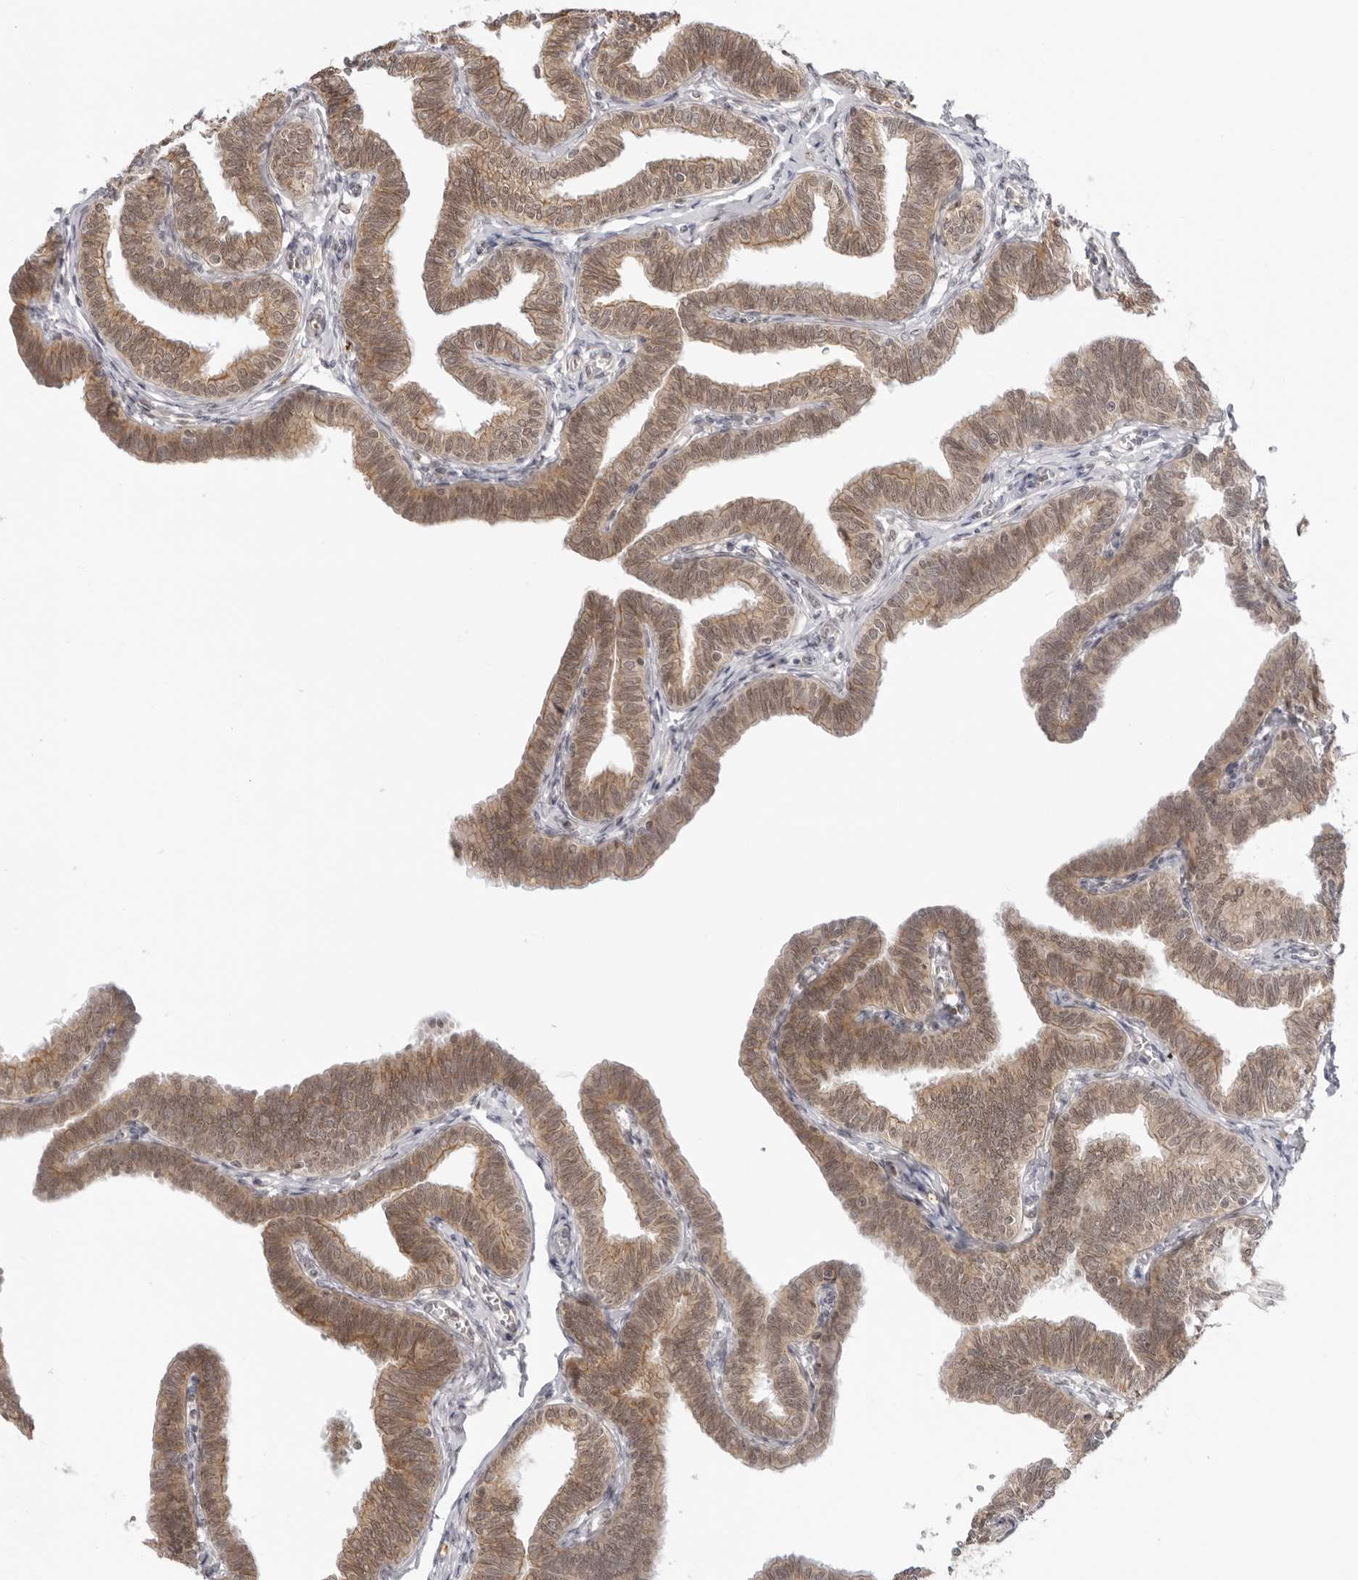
{"staining": {"intensity": "strong", "quantity": ">75%", "location": "cytoplasmic/membranous"}, "tissue": "fallopian tube", "cell_type": "Glandular cells", "image_type": "normal", "snomed": [{"axis": "morphology", "description": "Normal tissue, NOS"}, {"axis": "topography", "description": "Fallopian tube"}, {"axis": "topography", "description": "Ovary"}], "caption": "Immunohistochemical staining of normal fallopian tube displays >75% levels of strong cytoplasmic/membranous protein staining in approximately >75% of glandular cells.", "gene": "TRAPPC3", "patient": {"sex": "female", "age": 23}}